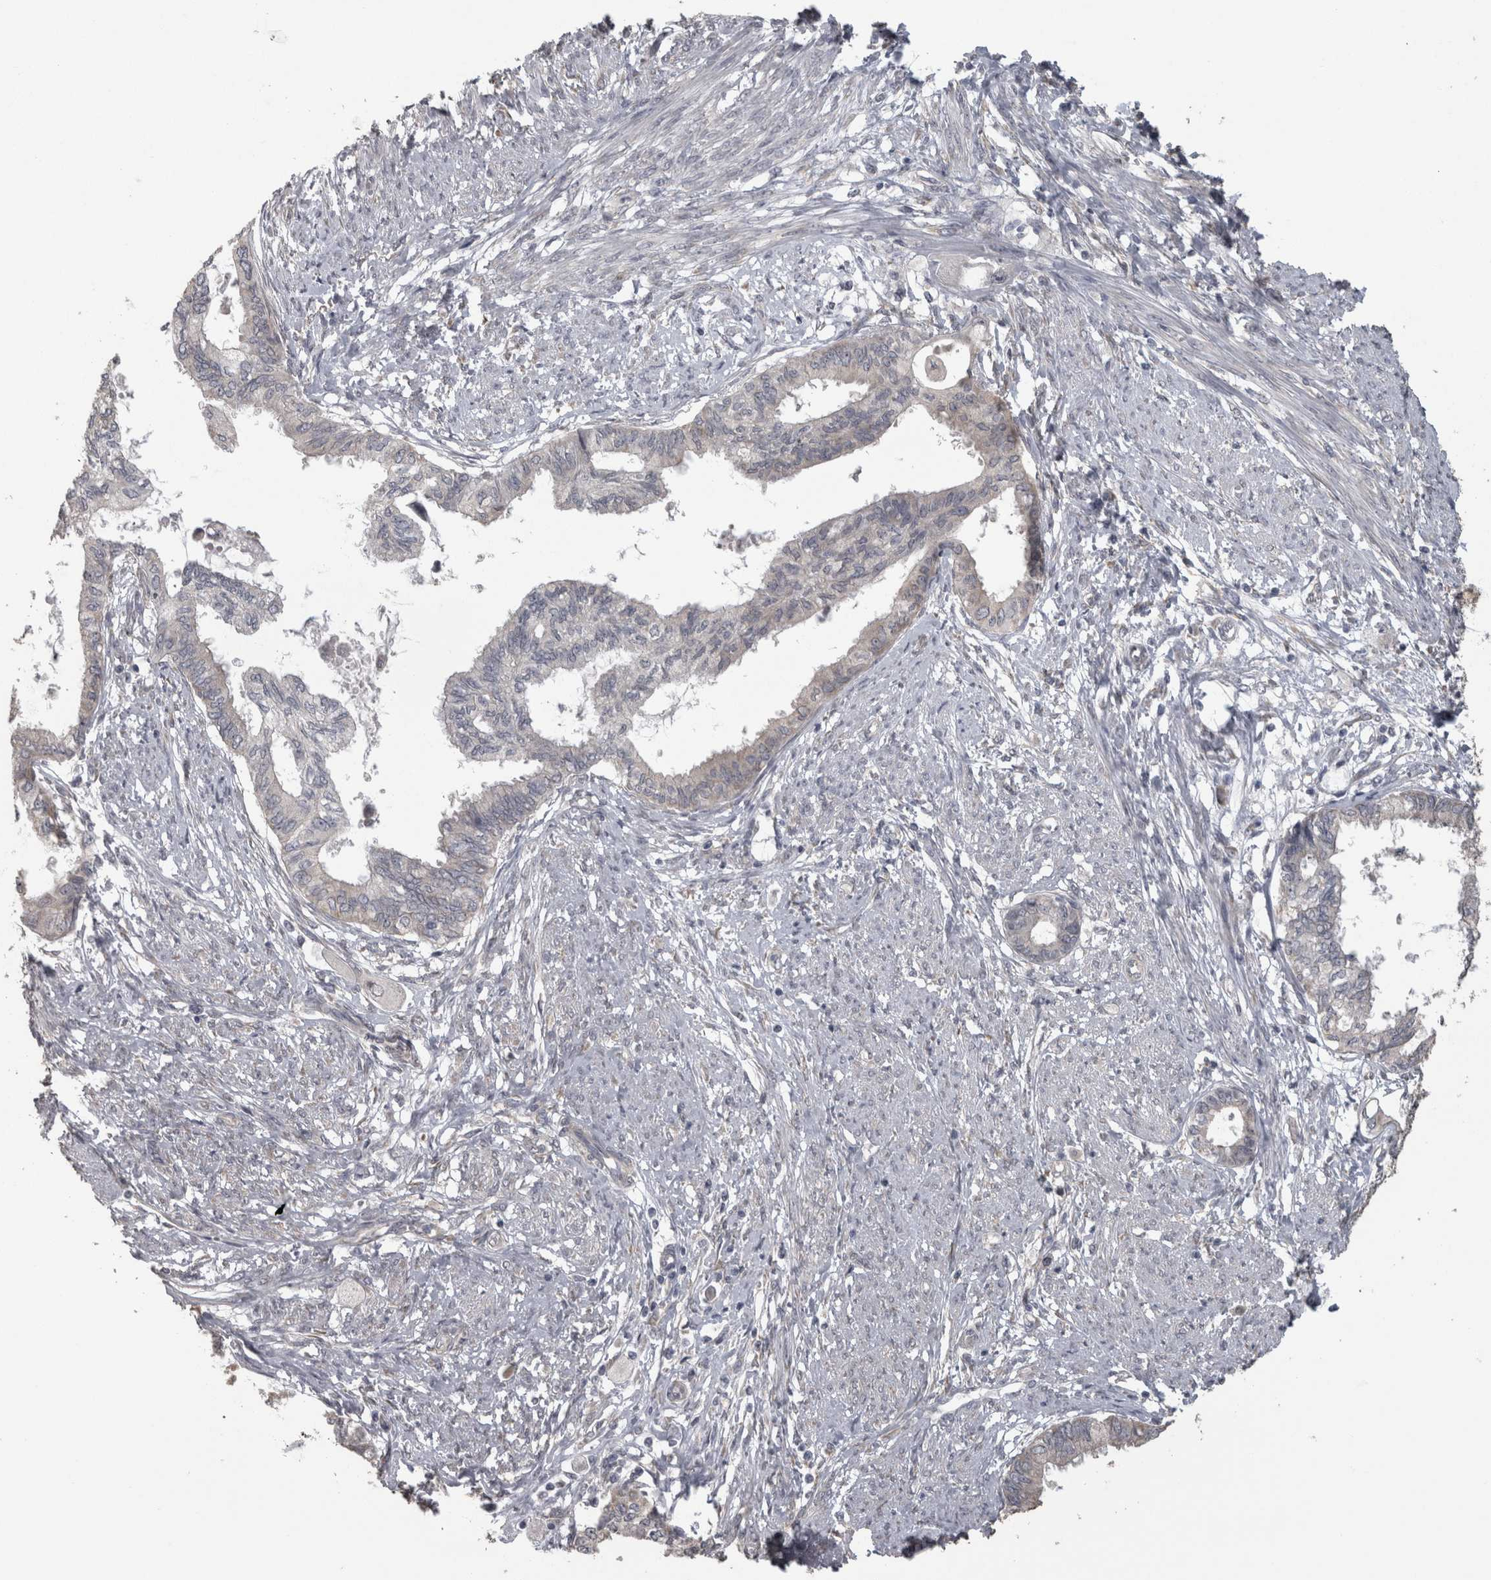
{"staining": {"intensity": "negative", "quantity": "none", "location": "none"}, "tissue": "cervical cancer", "cell_type": "Tumor cells", "image_type": "cancer", "snomed": [{"axis": "morphology", "description": "Normal tissue, NOS"}, {"axis": "morphology", "description": "Adenocarcinoma, NOS"}, {"axis": "topography", "description": "Cervix"}, {"axis": "topography", "description": "Endometrium"}], "caption": "DAB immunohistochemical staining of human adenocarcinoma (cervical) reveals no significant staining in tumor cells. The staining was performed using DAB to visualize the protein expression in brown, while the nuclei were stained in blue with hematoxylin (Magnification: 20x).", "gene": "RAB29", "patient": {"sex": "female", "age": 86}}